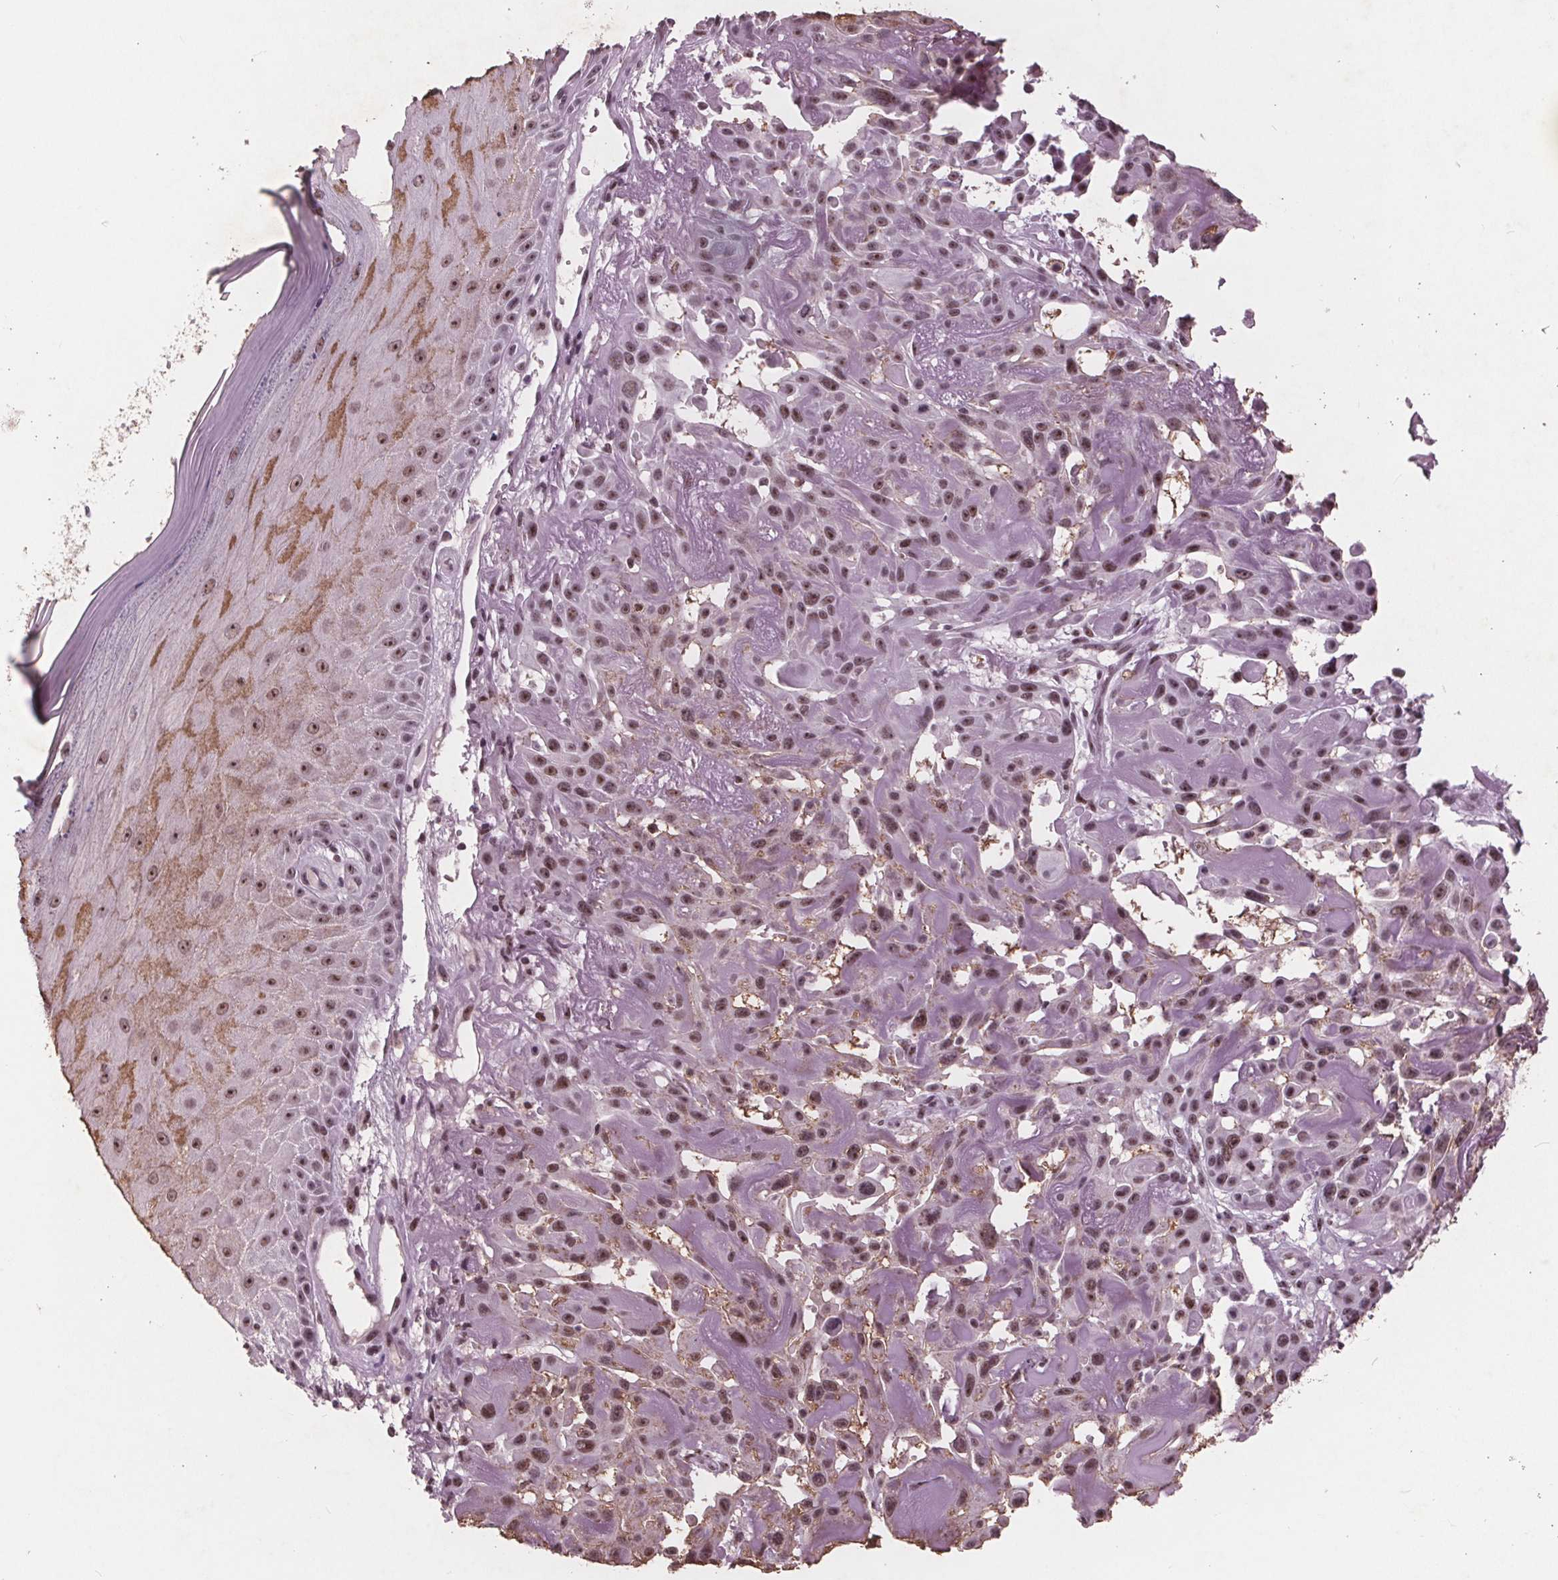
{"staining": {"intensity": "moderate", "quantity": ">75%", "location": "nuclear"}, "tissue": "skin cancer", "cell_type": "Tumor cells", "image_type": "cancer", "snomed": [{"axis": "morphology", "description": "Squamous cell carcinoma, NOS"}, {"axis": "topography", "description": "Skin"}], "caption": "Squamous cell carcinoma (skin) stained with a brown dye shows moderate nuclear positive positivity in approximately >75% of tumor cells.", "gene": "RPS6KA2", "patient": {"sex": "male", "age": 91}}